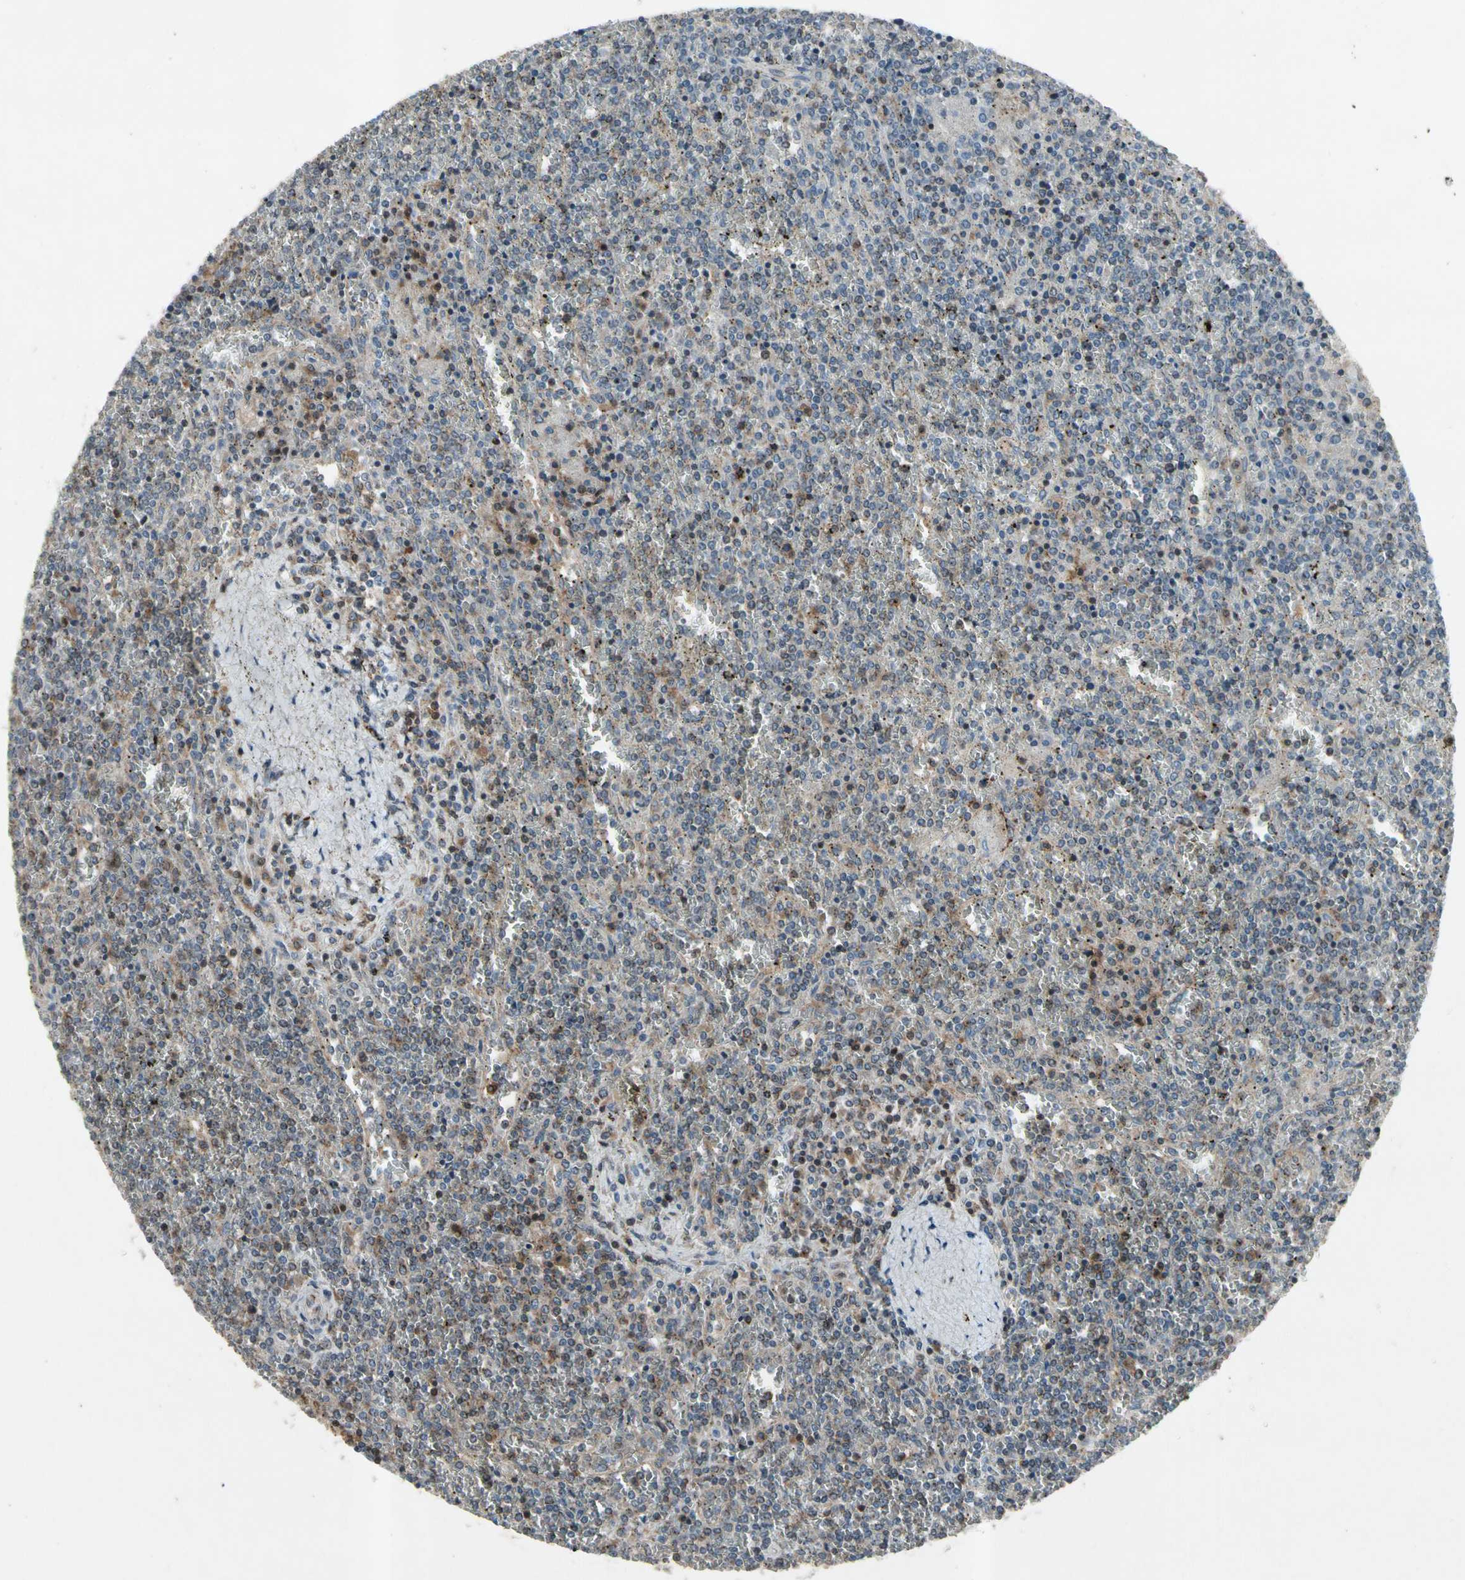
{"staining": {"intensity": "weak", "quantity": "<25%", "location": "cytoplasmic/membranous"}, "tissue": "lymphoma", "cell_type": "Tumor cells", "image_type": "cancer", "snomed": [{"axis": "morphology", "description": "Malignant lymphoma, non-Hodgkin's type, Low grade"}, {"axis": "topography", "description": "Spleen"}], "caption": "DAB immunohistochemical staining of human malignant lymphoma, non-Hodgkin's type (low-grade) displays no significant expression in tumor cells.", "gene": "NMI", "patient": {"sex": "female", "age": 19}}